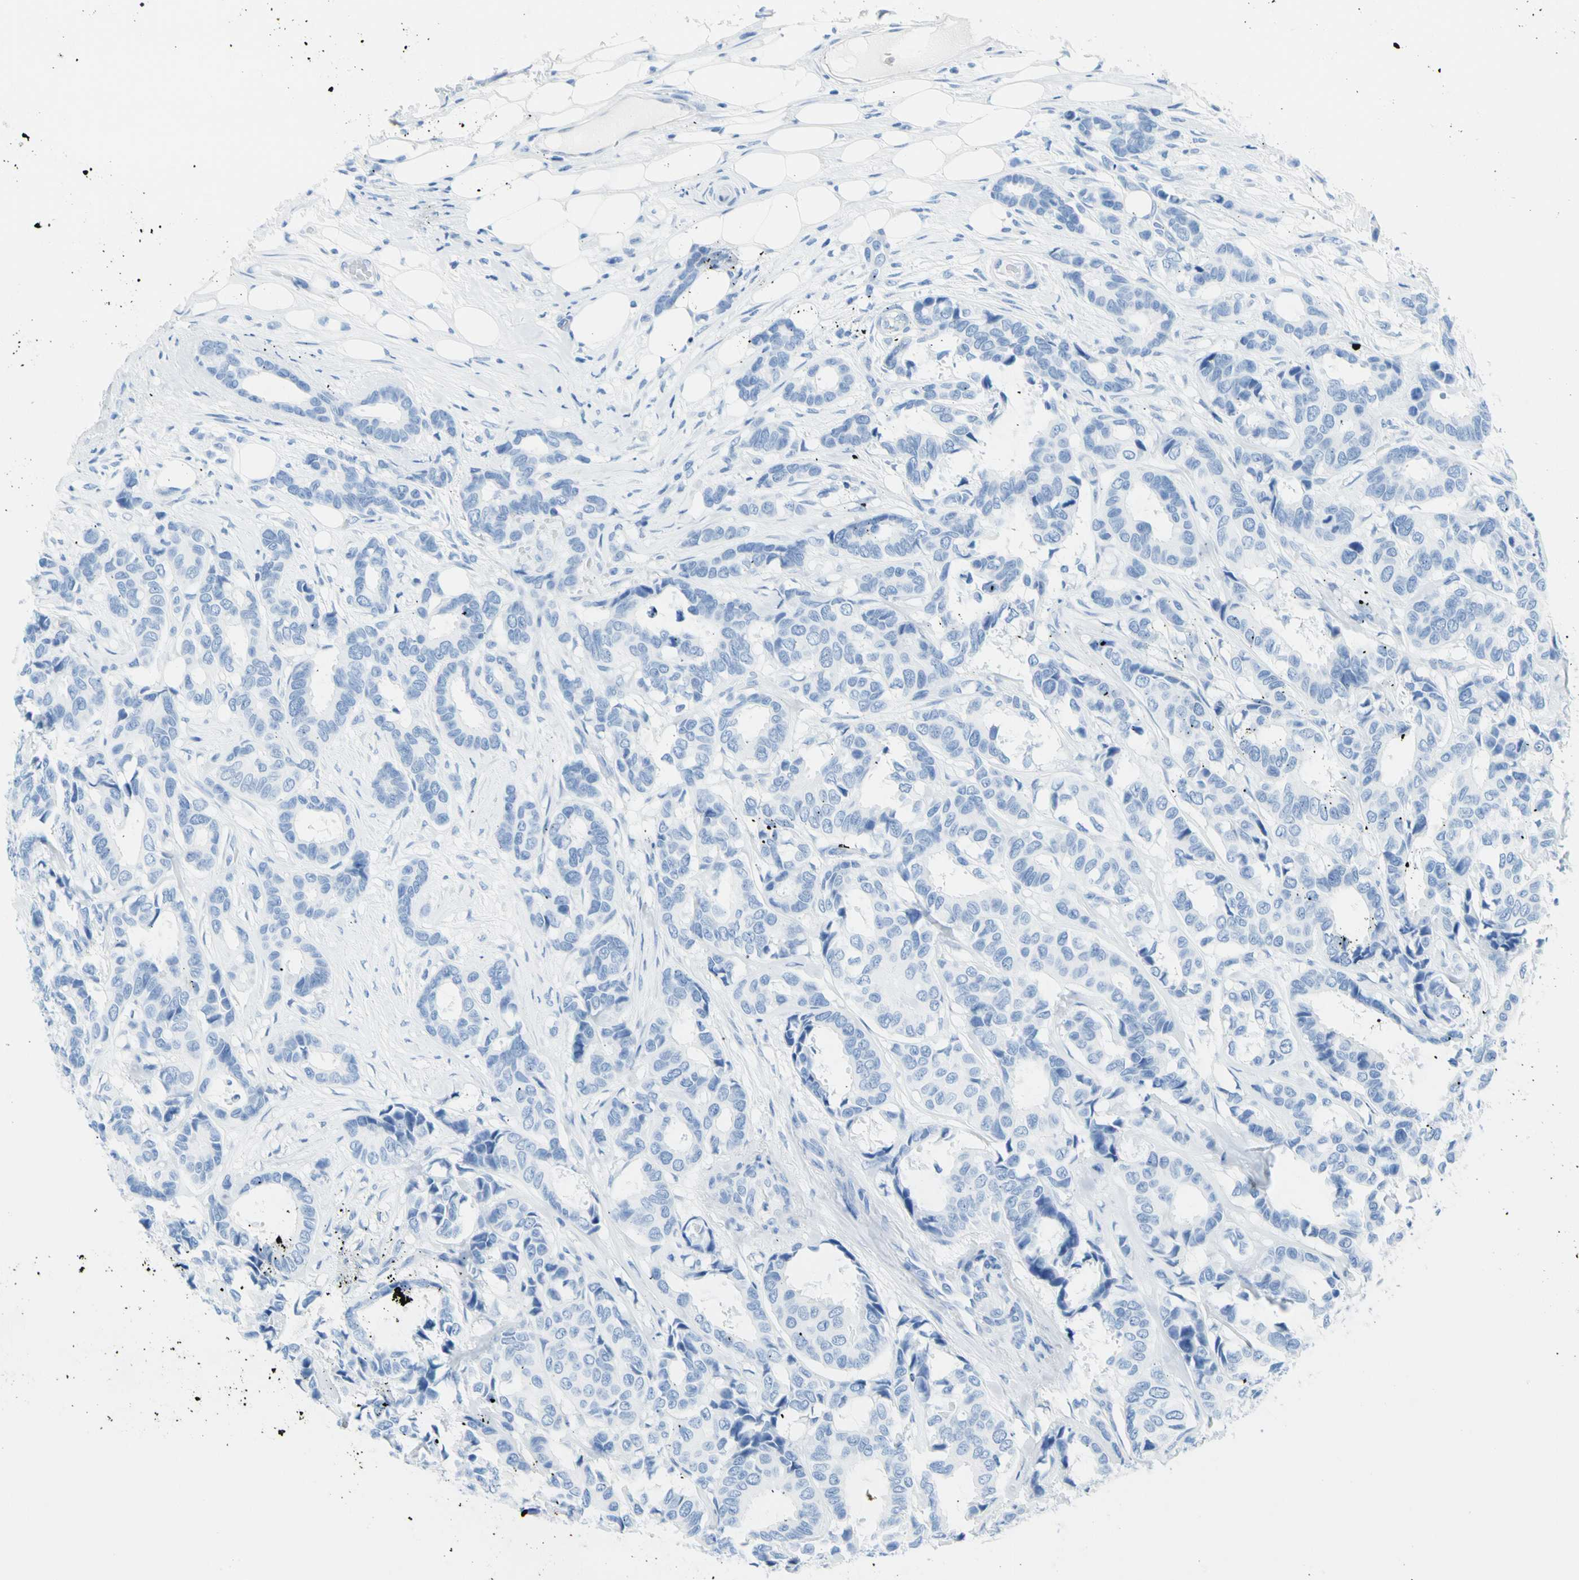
{"staining": {"intensity": "negative", "quantity": "none", "location": "none"}, "tissue": "breast cancer", "cell_type": "Tumor cells", "image_type": "cancer", "snomed": [{"axis": "morphology", "description": "Duct carcinoma"}, {"axis": "topography", "description": "Breast"}], "caption": "The image shows no staining of tumor cells in breast intraductal carcinoma.", "gene": "CEL", "patient": {"sex": "female", "age": 87}}